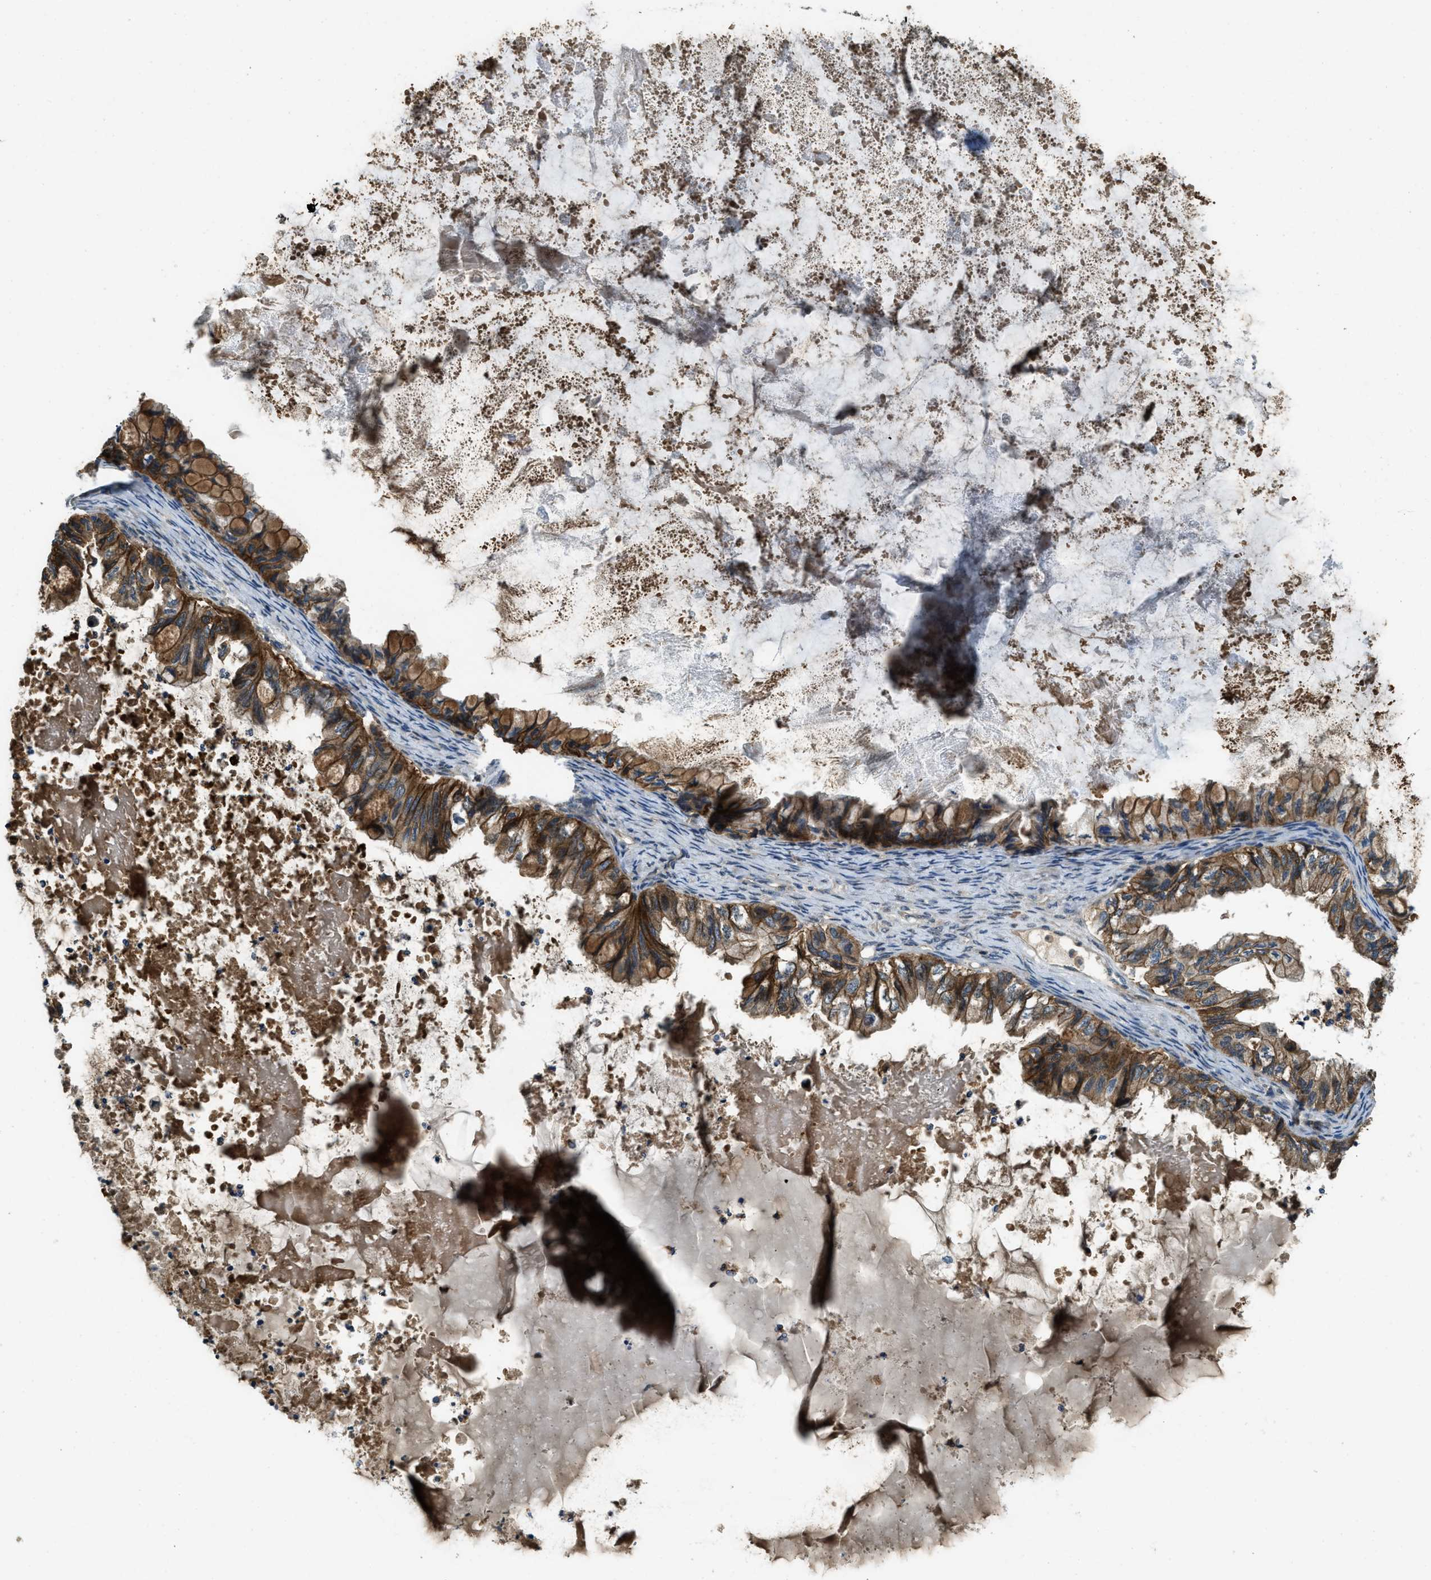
{"staining": {"intensity": "strong", "quantity": ">75%", "location": "cytoplasmic/membranous"}, "tissue": "ovarian cancer", "cell_type": "Tumor cells", "image_type": "cancer", "snomed": [{"axis": "morphology", "description": "Cystadenocarcinoma, mucinous, NOS"}, {"axis": "topography", "description": "Ovary"}], "caption": "Brown immunohistochemical staining in ovarian cancer displays strong cytoplasmic/membranous positivity in approximately >75% of tumor cells.", "gene": "ATP8B1", "patient": {"sex": "female", "age": 80}}